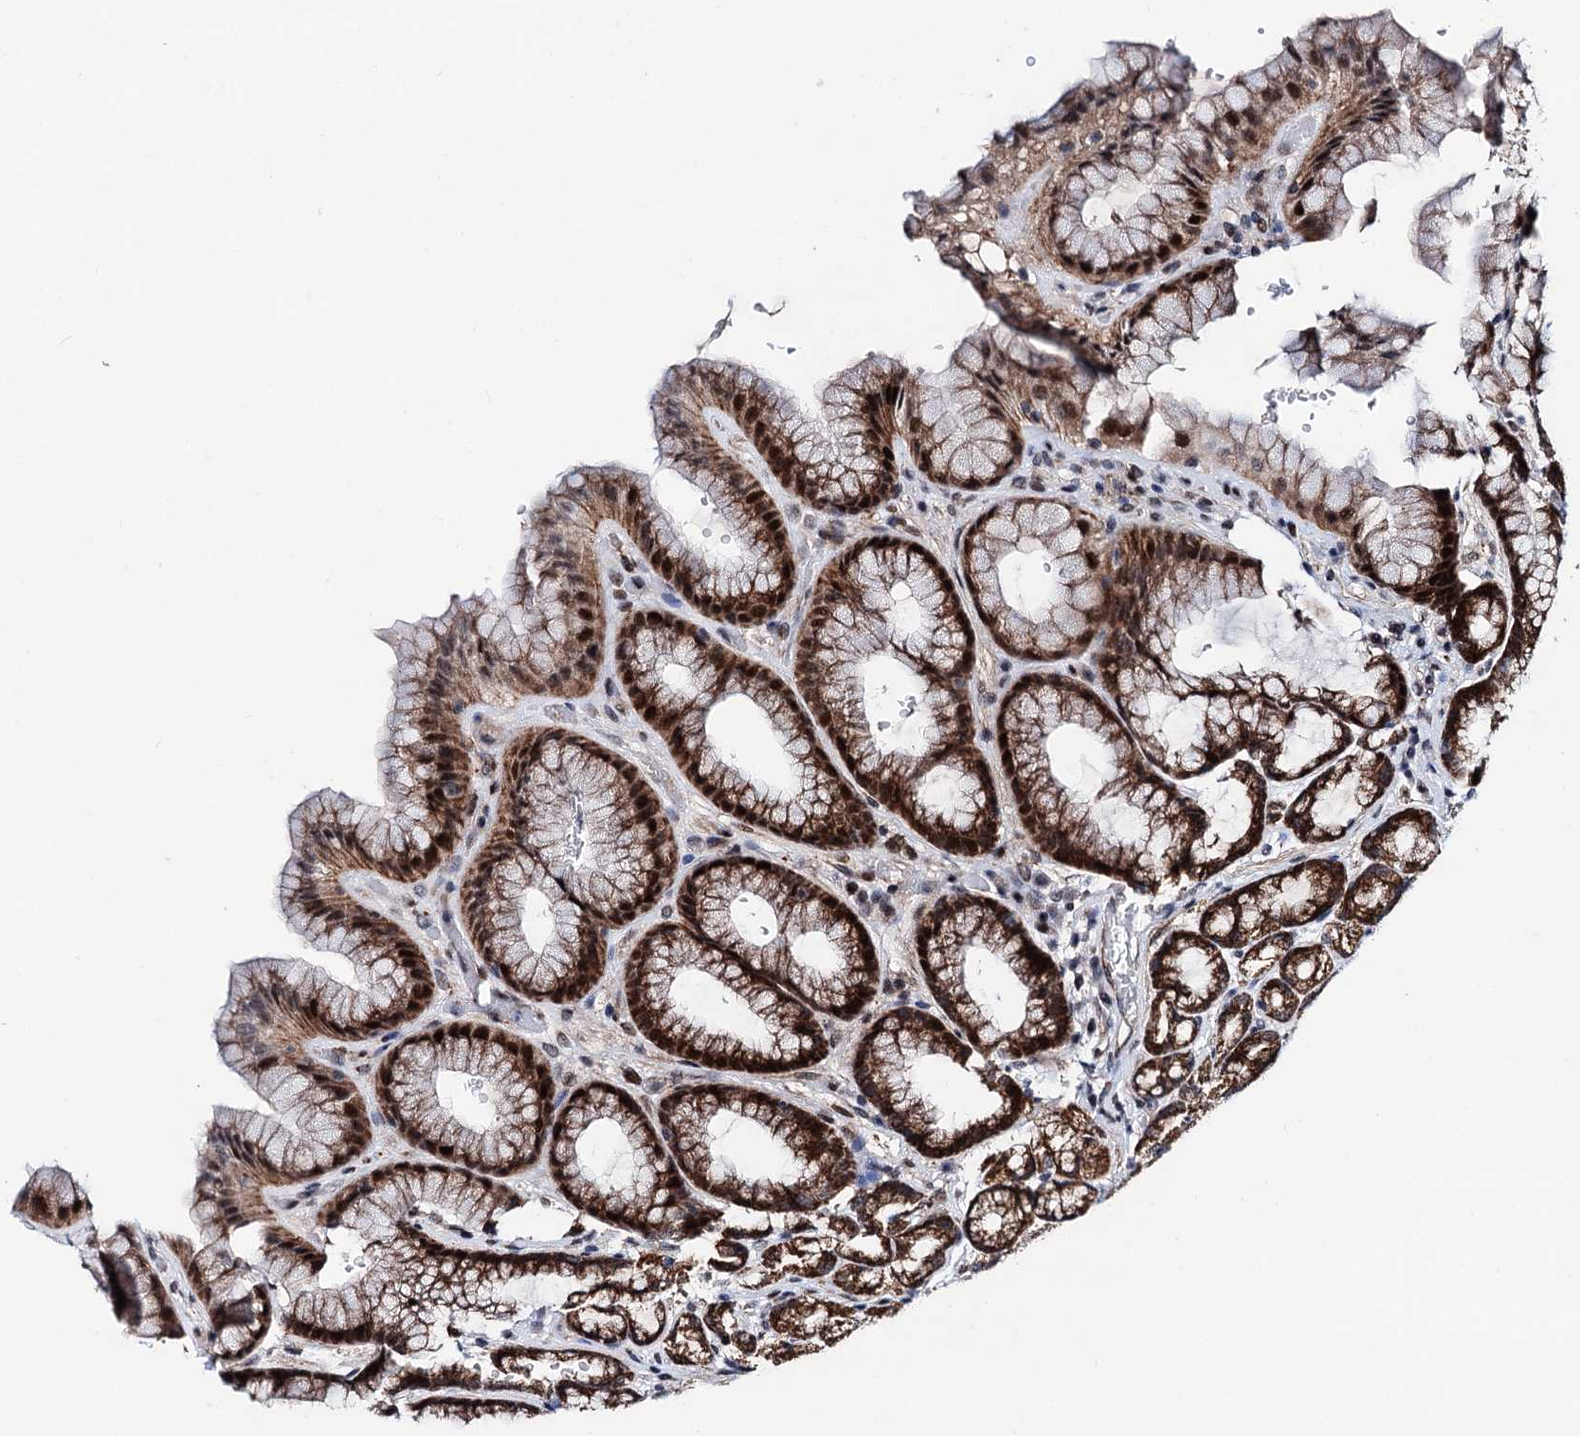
{"staining": {"intensity": "strong", "quantity": ">75%", "location": "cytoplasmic/membranous,nuclear"}, "tissue": "stomach", "cell_type": "Glandular cells", "image_type": "normal", "snomed": [{"axis": "morphology", "description": "Normal tissue, NOS"}, {"axis": "morphology", "description": "Adenocarcinoma, NOS"}, {"axis": "topography", "description": "Stomach"}], "caption": "Glandular cells display high levels of strong cytoplasmic/membranous,nuclear expression in approximately >75% of cells in benign stomach. Using DAB (brown) and hematoxylin (blue) stains, captured at high magnification using brightfield microscopy.", "gene": "COA4", "patient": {"sex": "male", "age": 57}}